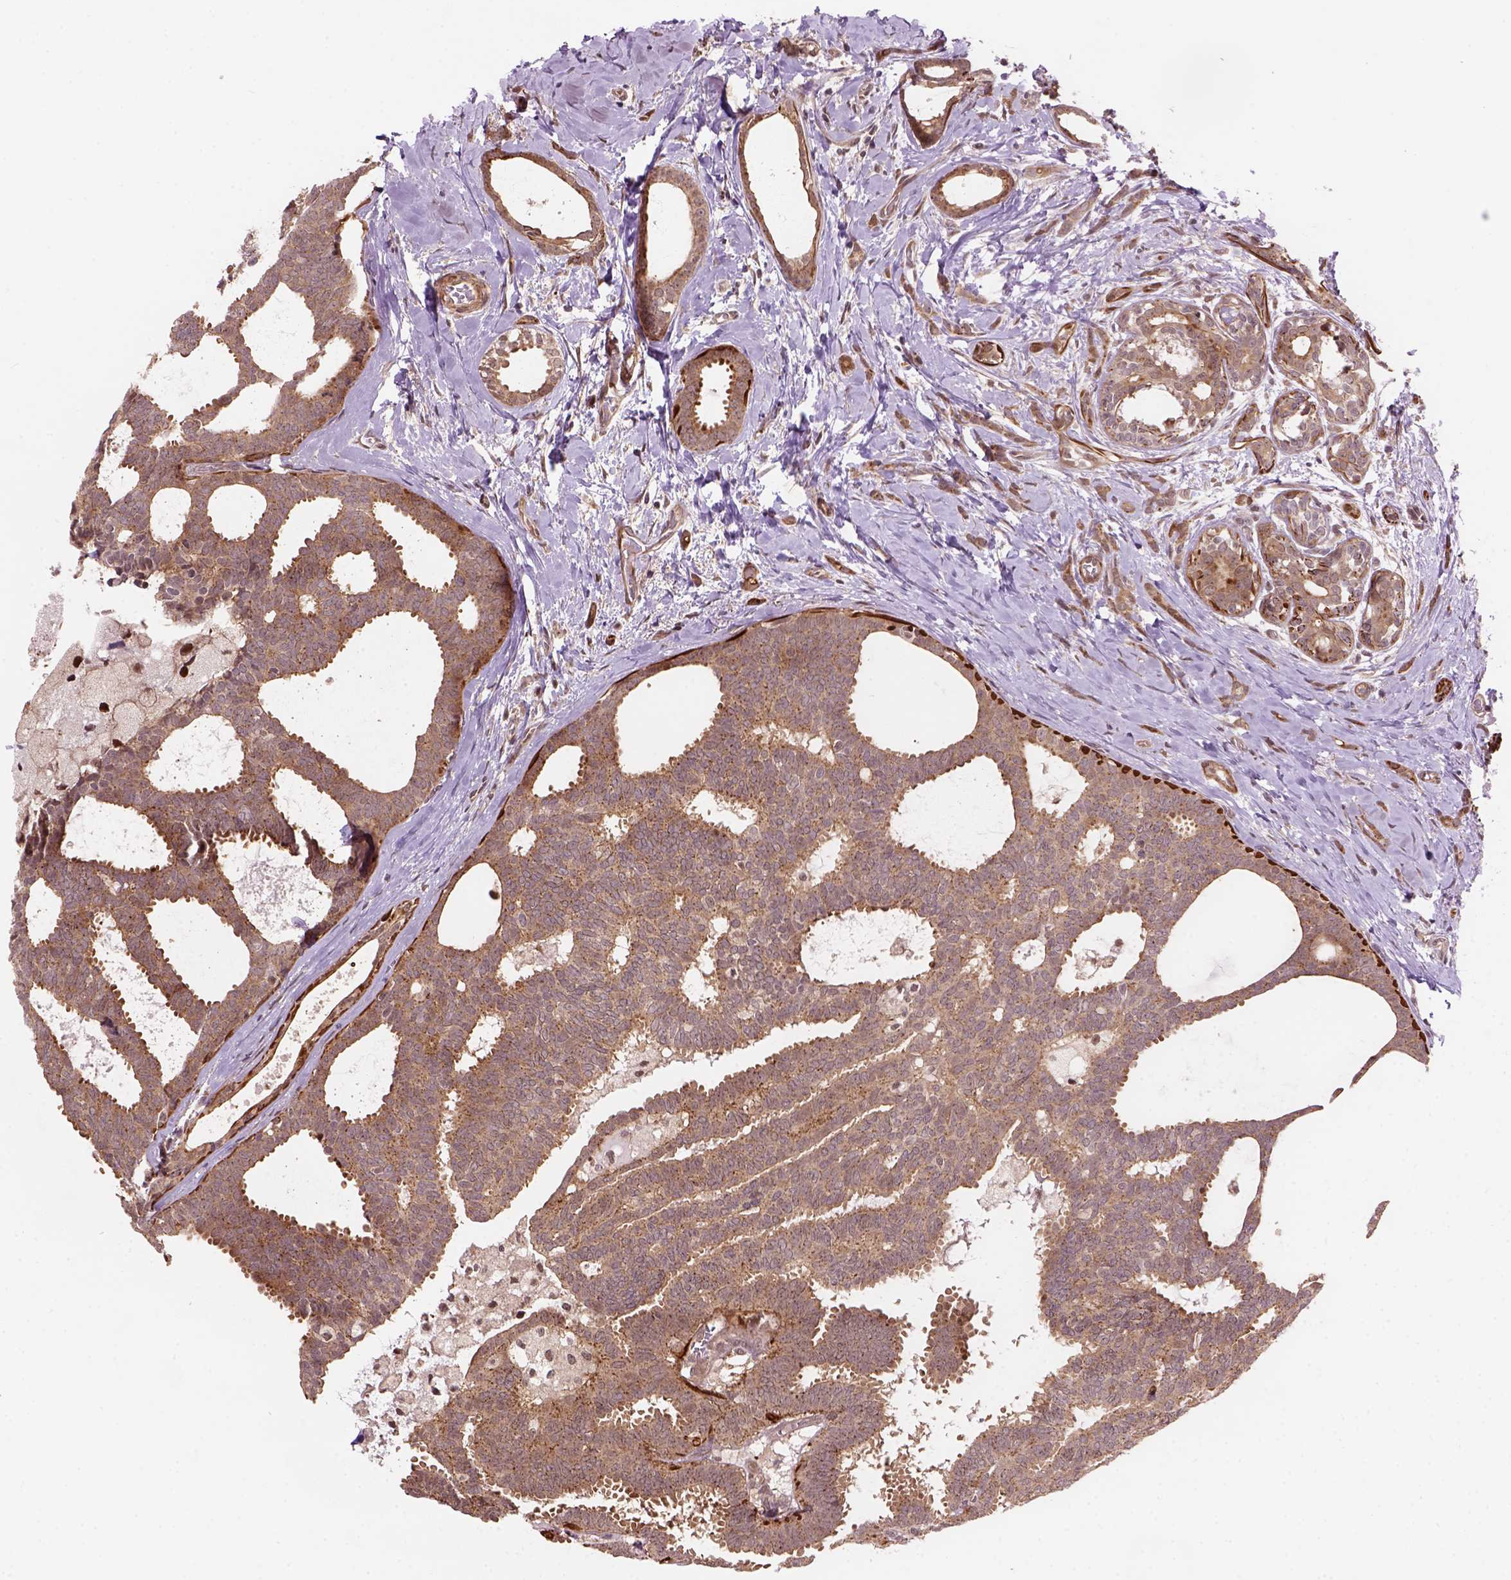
{"staining": {"intensity": "weak", "quantity": ">75%", "location": "cytoplasmic/membranous"}, "tissue": "breast cancer", "cell_type": "Tumor cells", "image_type": "cancer", "snomed": [{"axis": "morphology", "description": "Intraductal carcinoma, in situ"}, {"axis": "morphology", "description": "Duct carcinoma"}, {"axis": "morphology", "description": "Lobular carcinoma, in situ"}, {"axis": "topography", "description": "Breast"}], "caption": "High-power microscopy captured an immunohistochemistry (IHC) image of breast cancer, revealing weak cytoplasmic/membranous positivity in about >75% of tumor cells.", "gene": "PSMD11", "patient": {"sex": "female", "age": 44}}